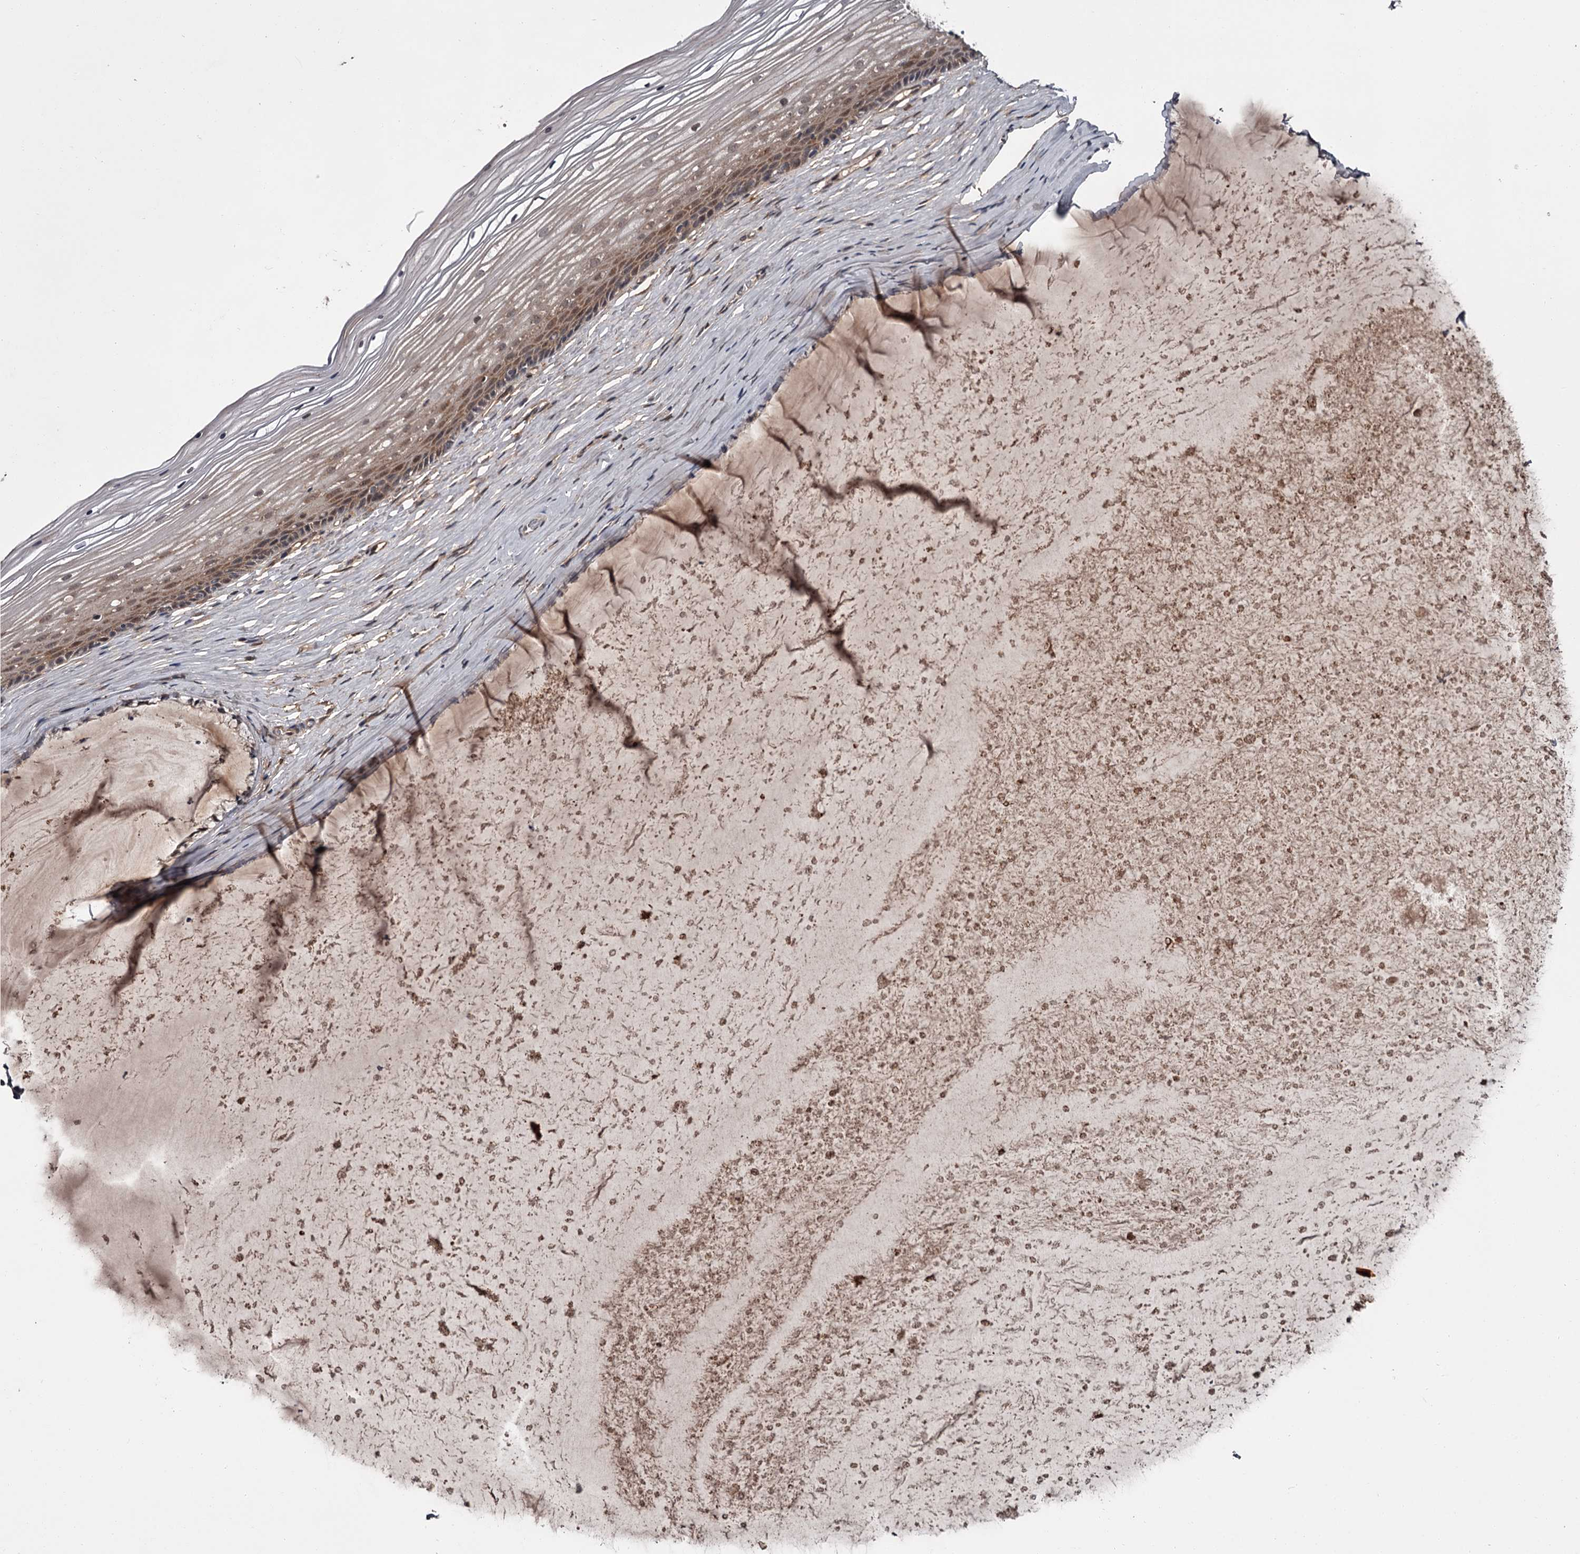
{"staining": {"intensity": "weak", "quantity": "25%-75%", "location": "cytoplasmic/membranous"}, "tissue": "vagina", "cell_type": "Squamous epithelial cells", "image_type": "normal", "snomed": [{"axis": "morphology", "description": "Normal tissue, NOS"}, {"axis": "topography", "description": "Vagina"}, {"axis": "topography", "description": "Cervix"}], "caption": "Human vagina stained with a brown dye reveals weak cytoplasmic/membranous positive expression in about 25%-75% of squamous epithelial cells.", "gene": "CDC42EP2", "patient": {"sex": "female", "age": 40}}